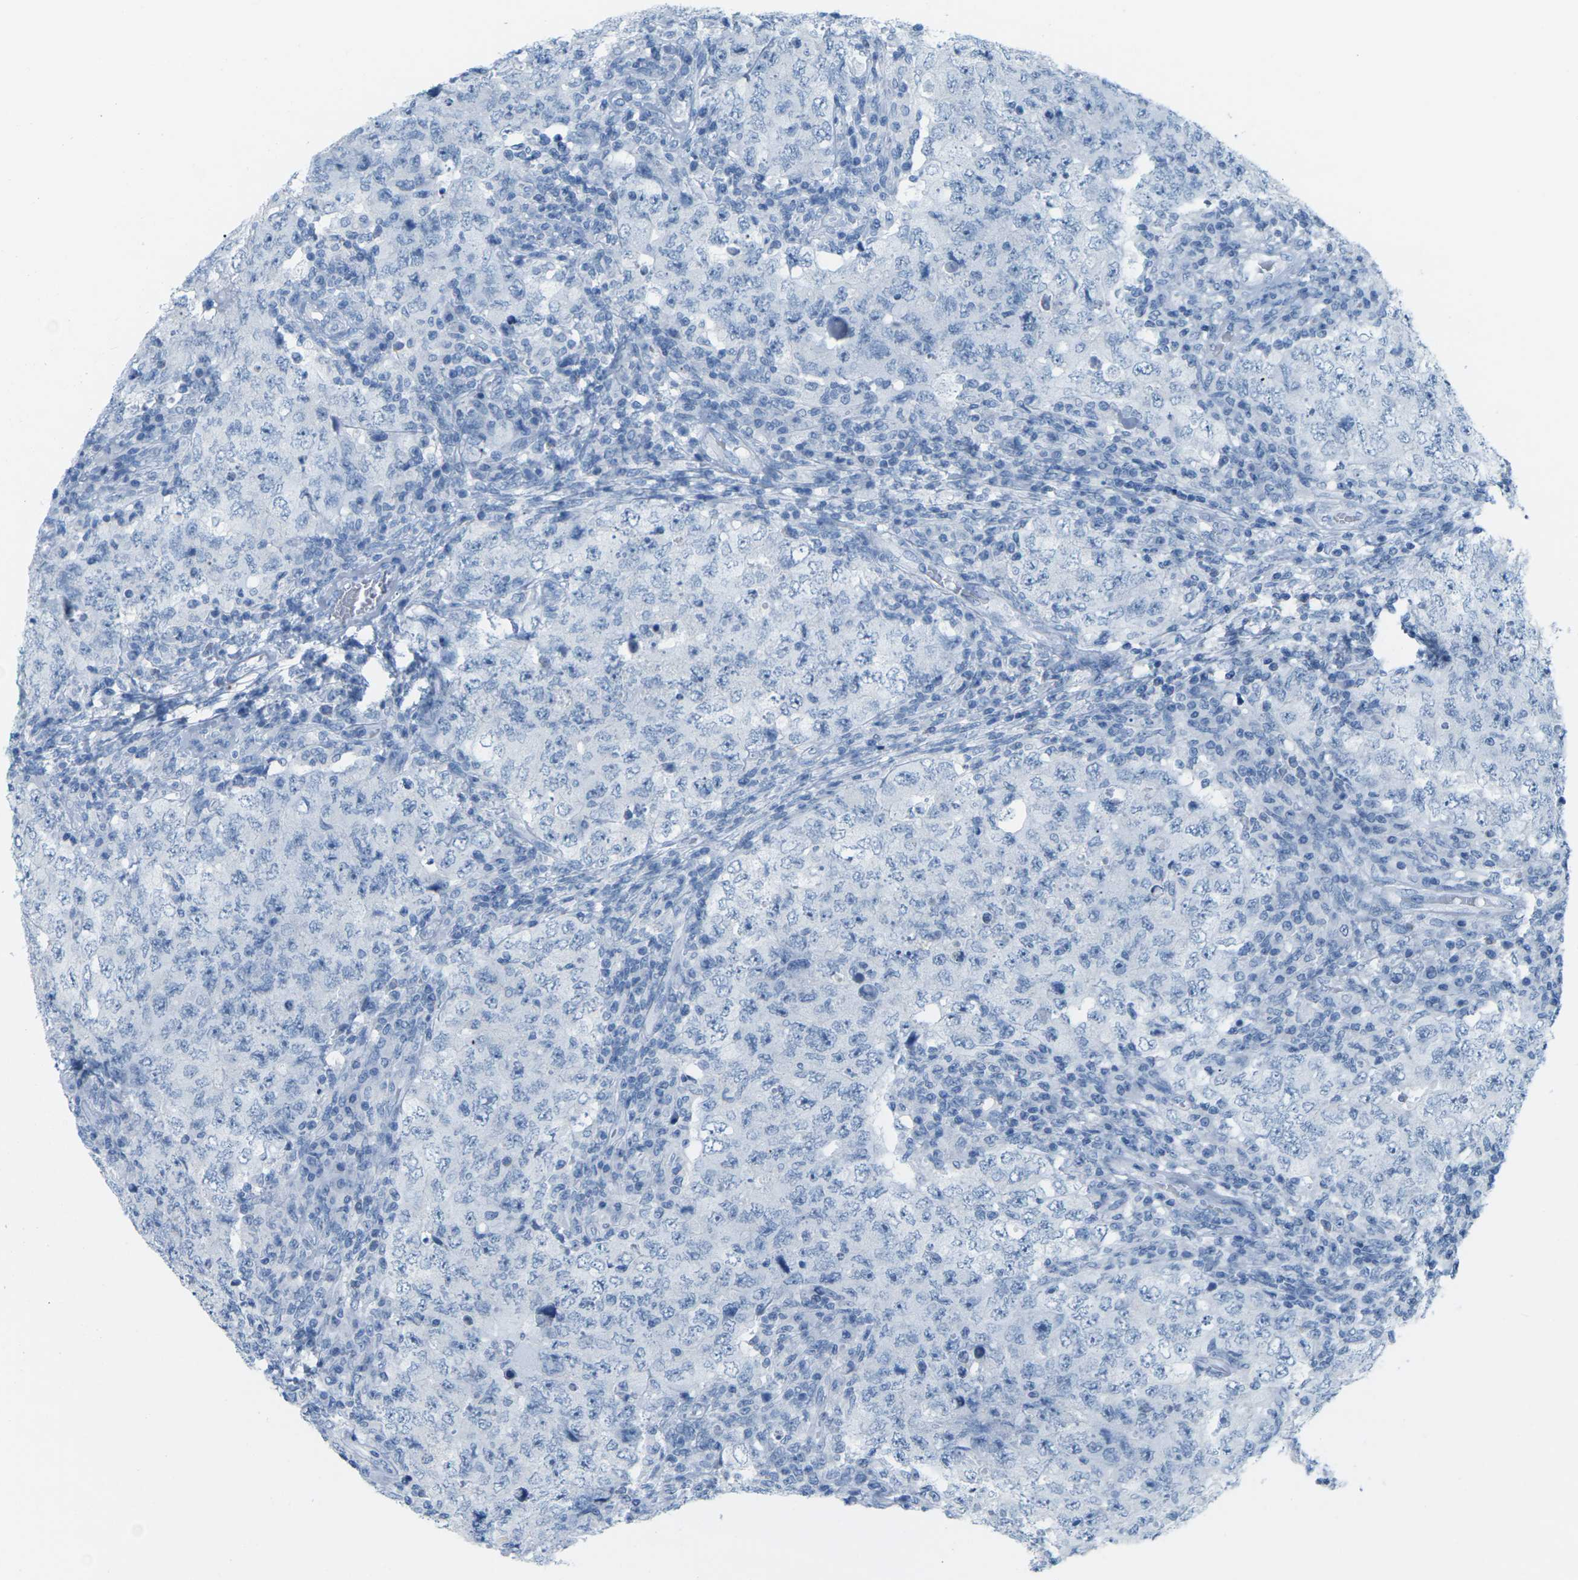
{"staining": {"intensity": "negative", "quantity": "none", "location": "none"}, "tissue": "testis cancer", "cell_type": "Tumor cells", "image_type": "cancer", "snomed": [{"axis": "morphology", "description": "Carcinoma, Embryonal, NOS"}, {"axis": "topography", "description": "Testis"}], "caption": "The IHC photomicrograph has no significant expression in tumor cells of embryonal carcinoma (testis) tissue. (Brightfield microscopy of DAB immunohistochemistry at high magnification).", "gene": "SLC12A1", "patient": {"sex": "male", "age": 26}}